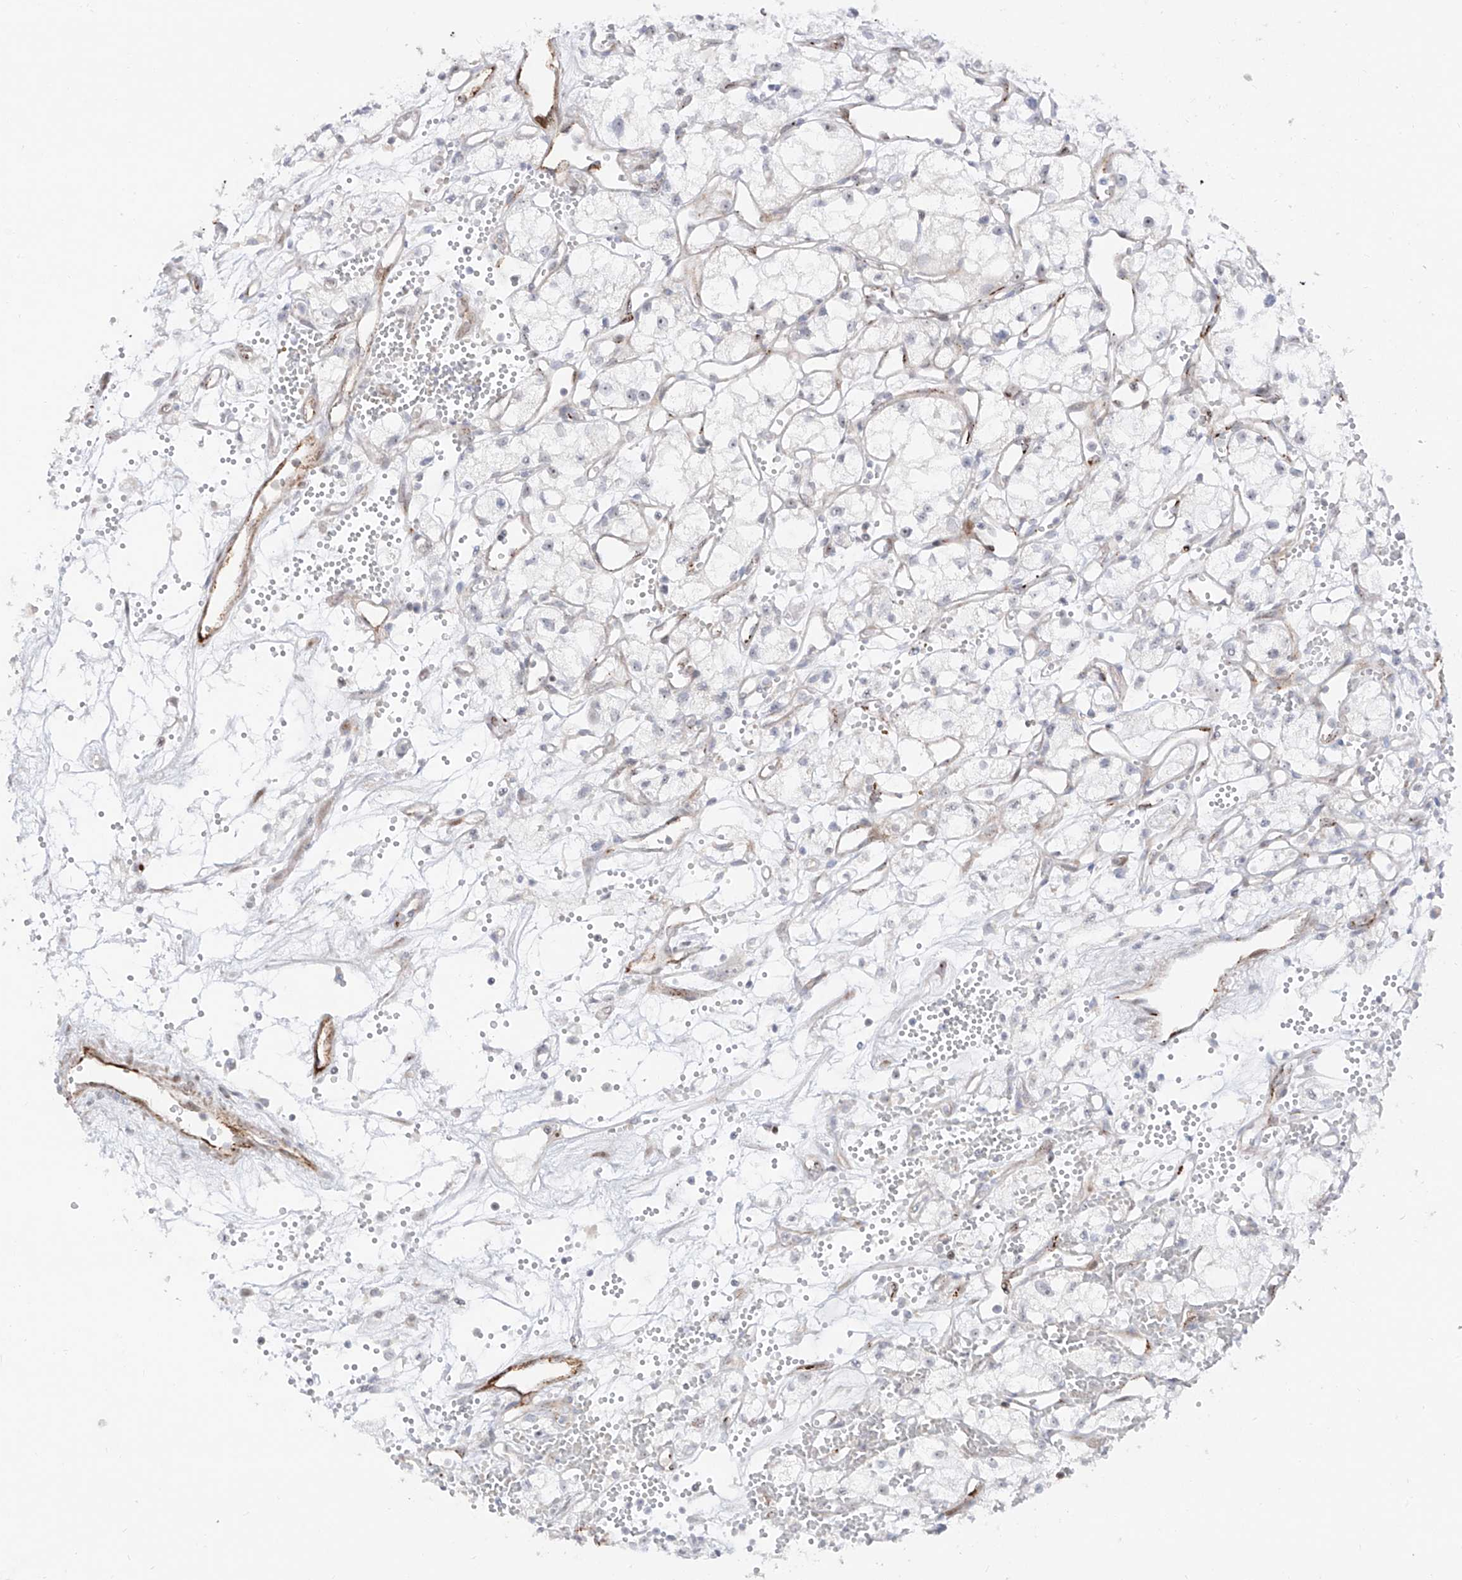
{"staining": {"intensity": "negative", "quantity": "none", "location": "none"}, "tissue": "renal cancer", "cell_type": "Tumor cells", "image_type": "cancer", "snomed": [{"axis": "morphology", "description": "Adenocarcinoma, NOS"}, {"axis": "topography", "description": "Kidney"}], "caption": "Histopathology image shows no significant protein expression in tumor cells of renal cancer.", "gene": "ZNF180", "patient": {"sex": "male", "age": 59}}